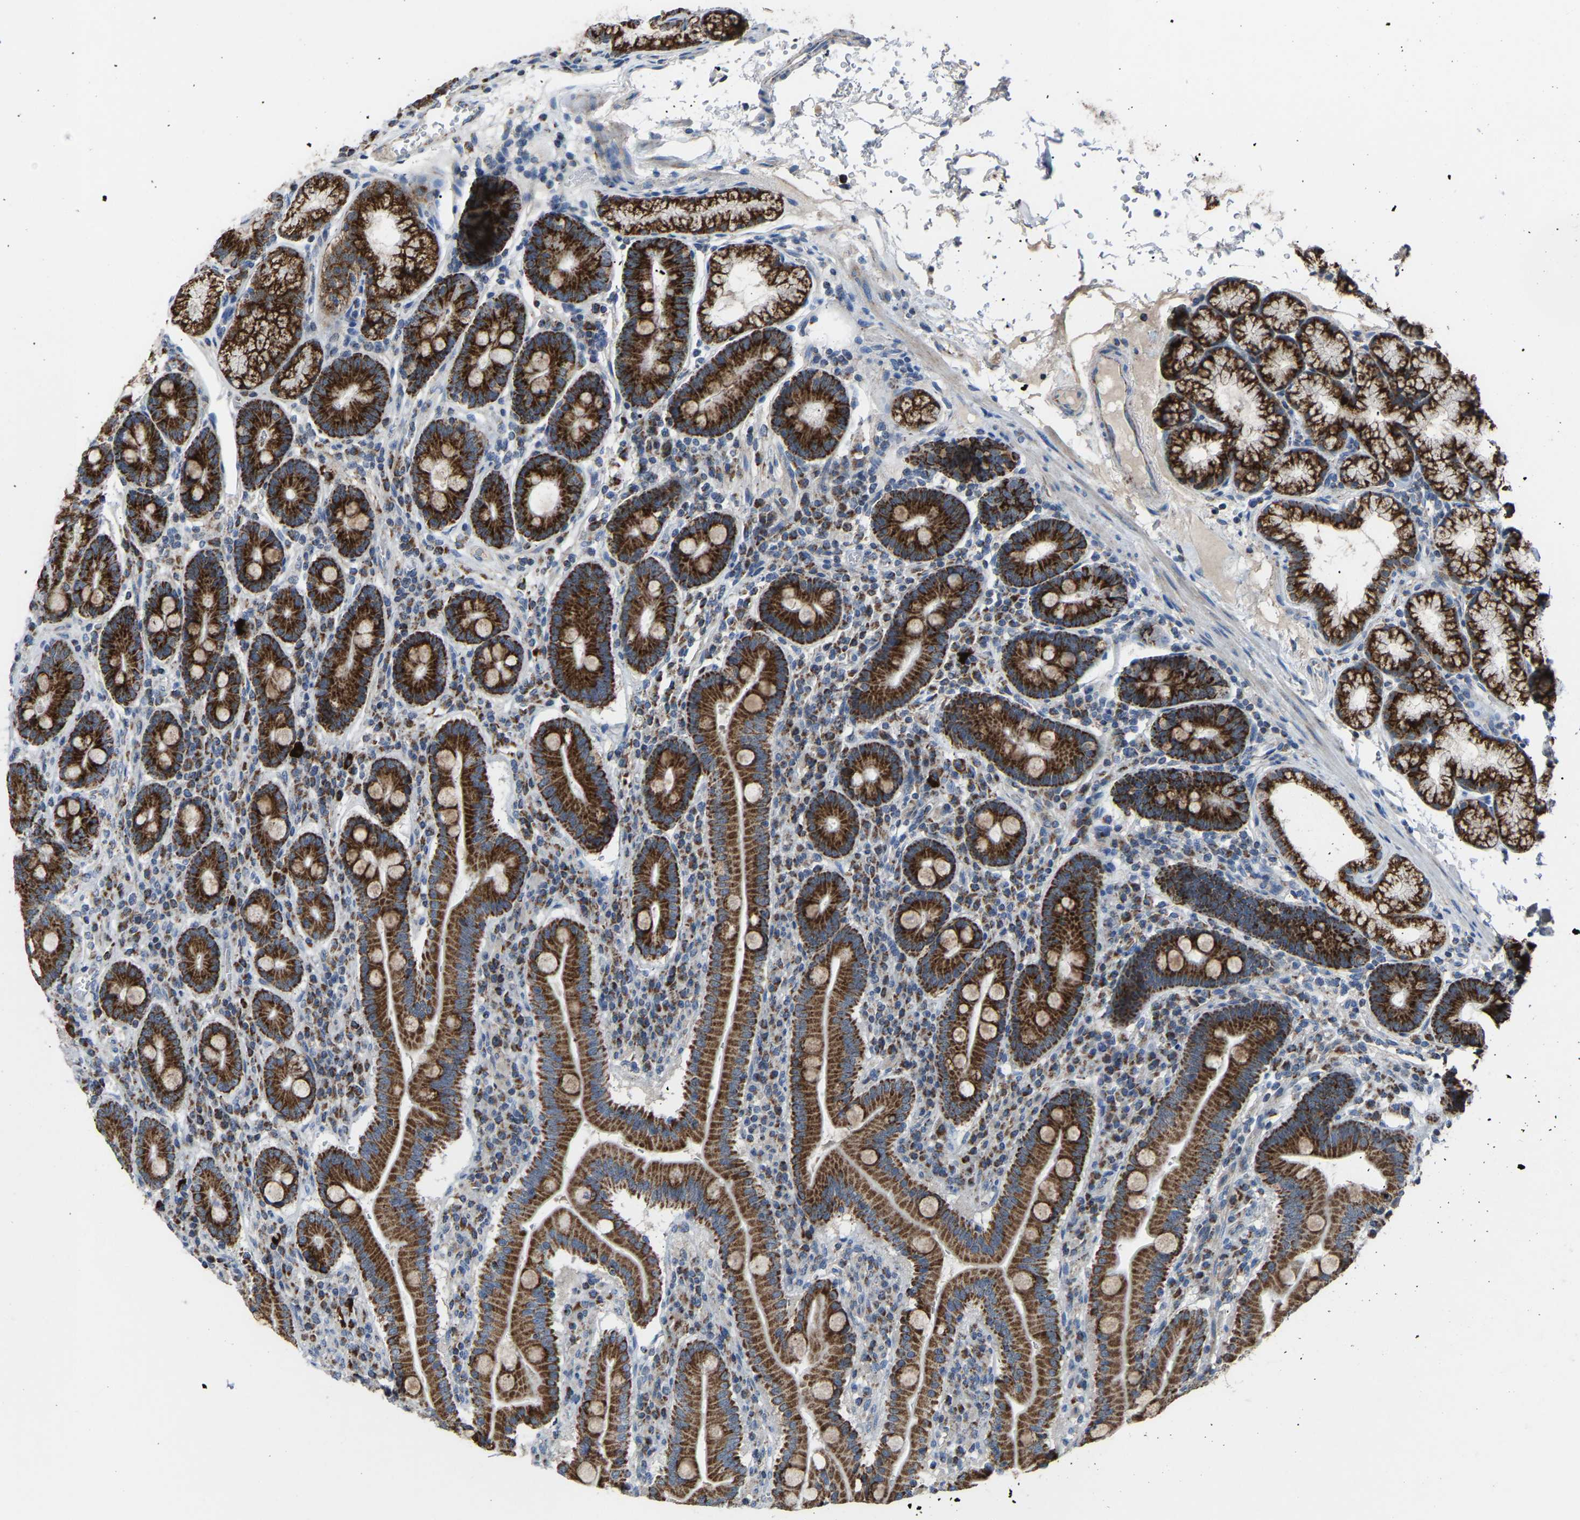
{"staining": {"intensity": "strong", "quantity": ">75%", "location": "cytoplasmic/membranous"}, "tissue": "duodenum", "cell_type": "Glandular cells", "image_type": "normal", "snomed": [{"axis": "morphology", "description": "Normal tissue, NOS"}, {"axis": "topography", "description": "Duodenum"}], "caption": "Duodenum stained with DAB IHC reveals high levels of strong cytoplasmic/membranous staining in about >75% of glandular cells.", "gene": "CANT1", "patient": {"sex": "male", "age": 50}}